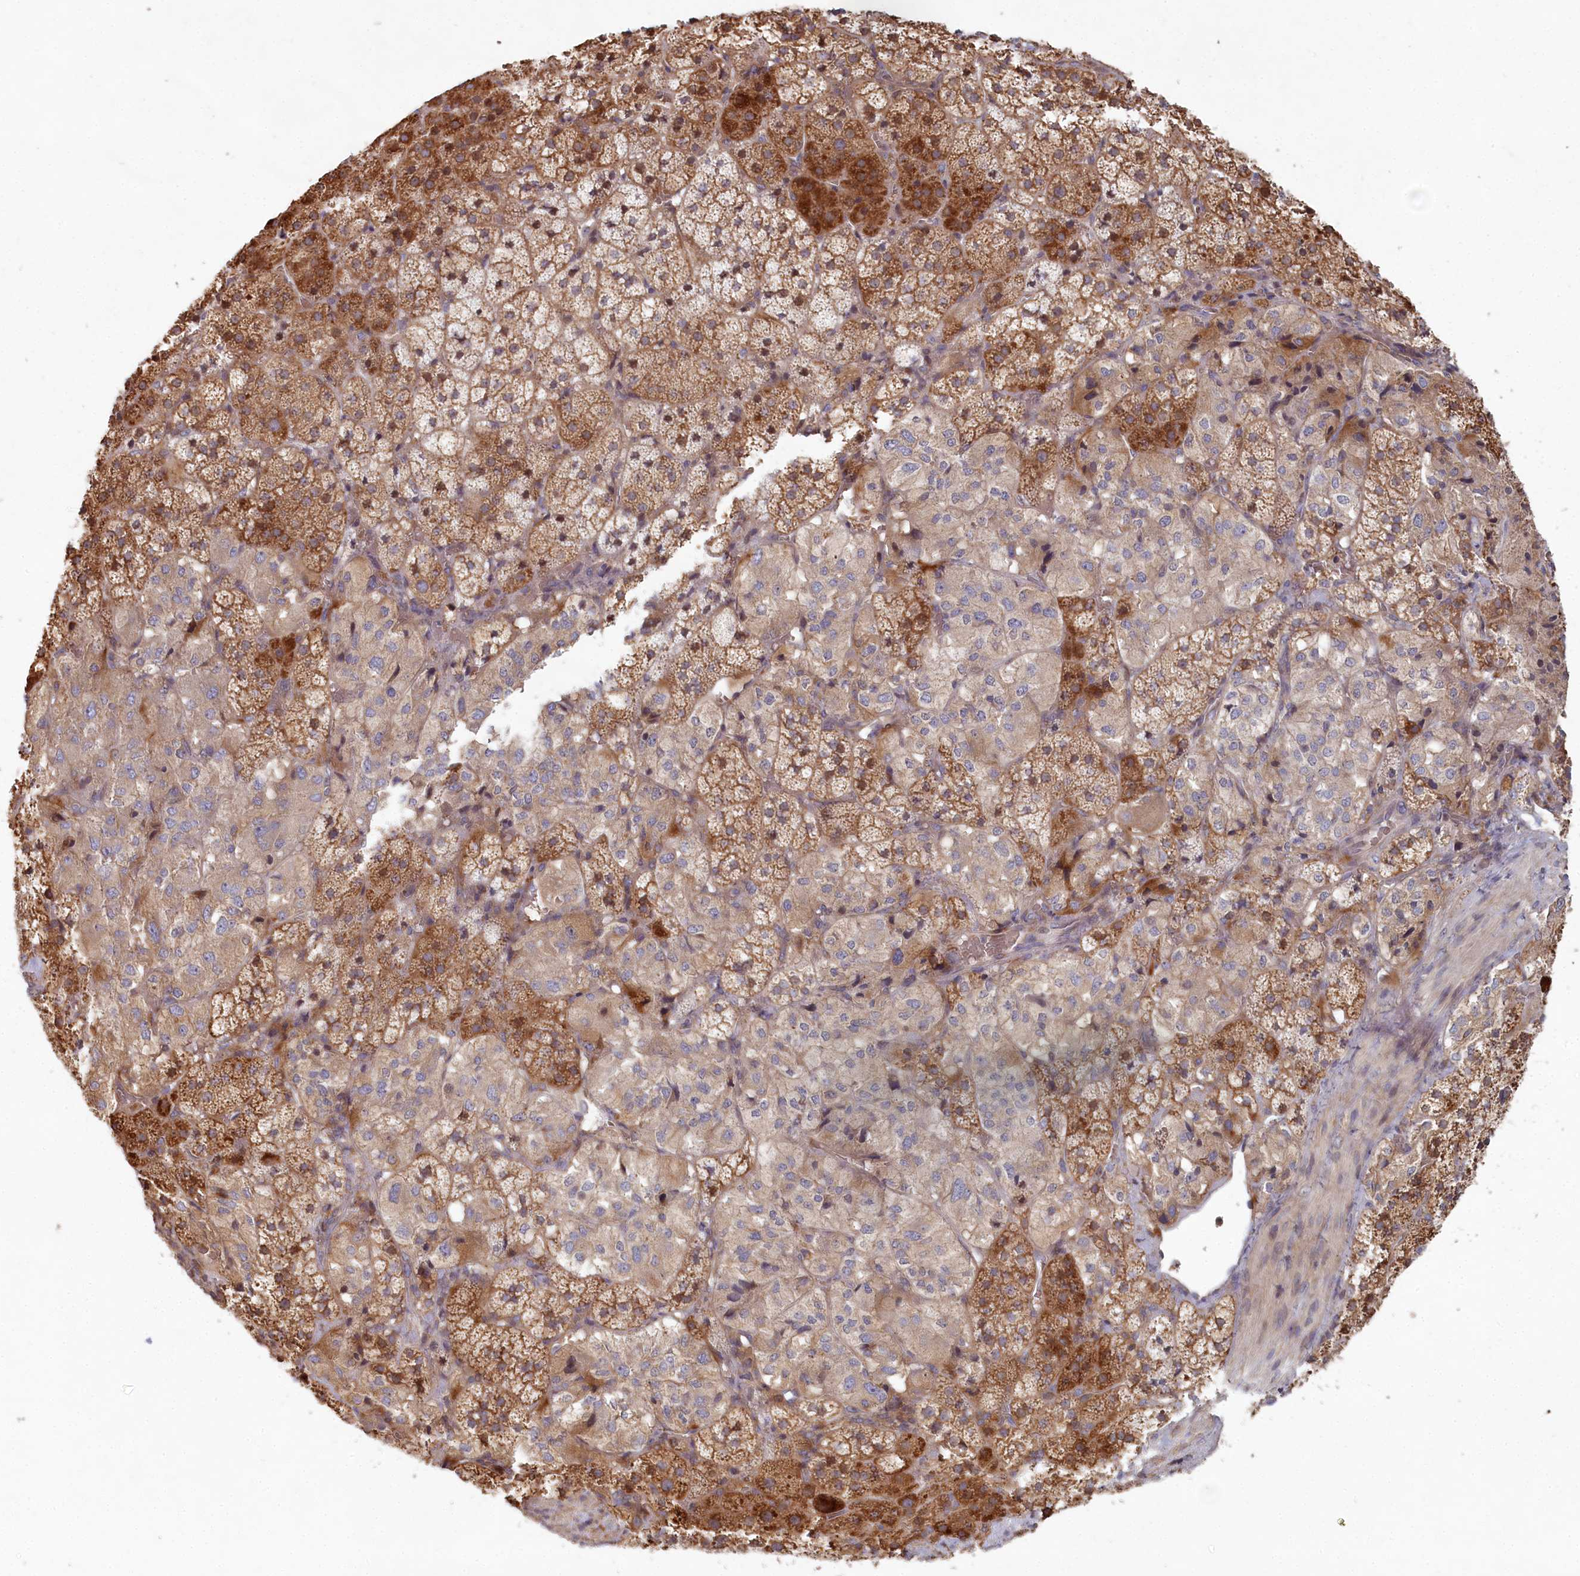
{"staining": {"intensity": "moderate", "quantity": ">75%", "location": "cytoplasmic/membranous"}, "tissue": "adrenal gland", "cell_type": "Glandular cells", "image_type": "normal", "snomed": [{"axis": "morphology", "description": "Normal tissue, NOS"}, {"axis": "topography", "description": "Adrenal gland"}], "caption": "Human adrenal gland stained with a brown dye exhibits moderate cytoplasmic/membranous positive staining in approximately >75% of glandular cells.", "gene": "HAL", "patient": {"sex": "female", "age": 44}}